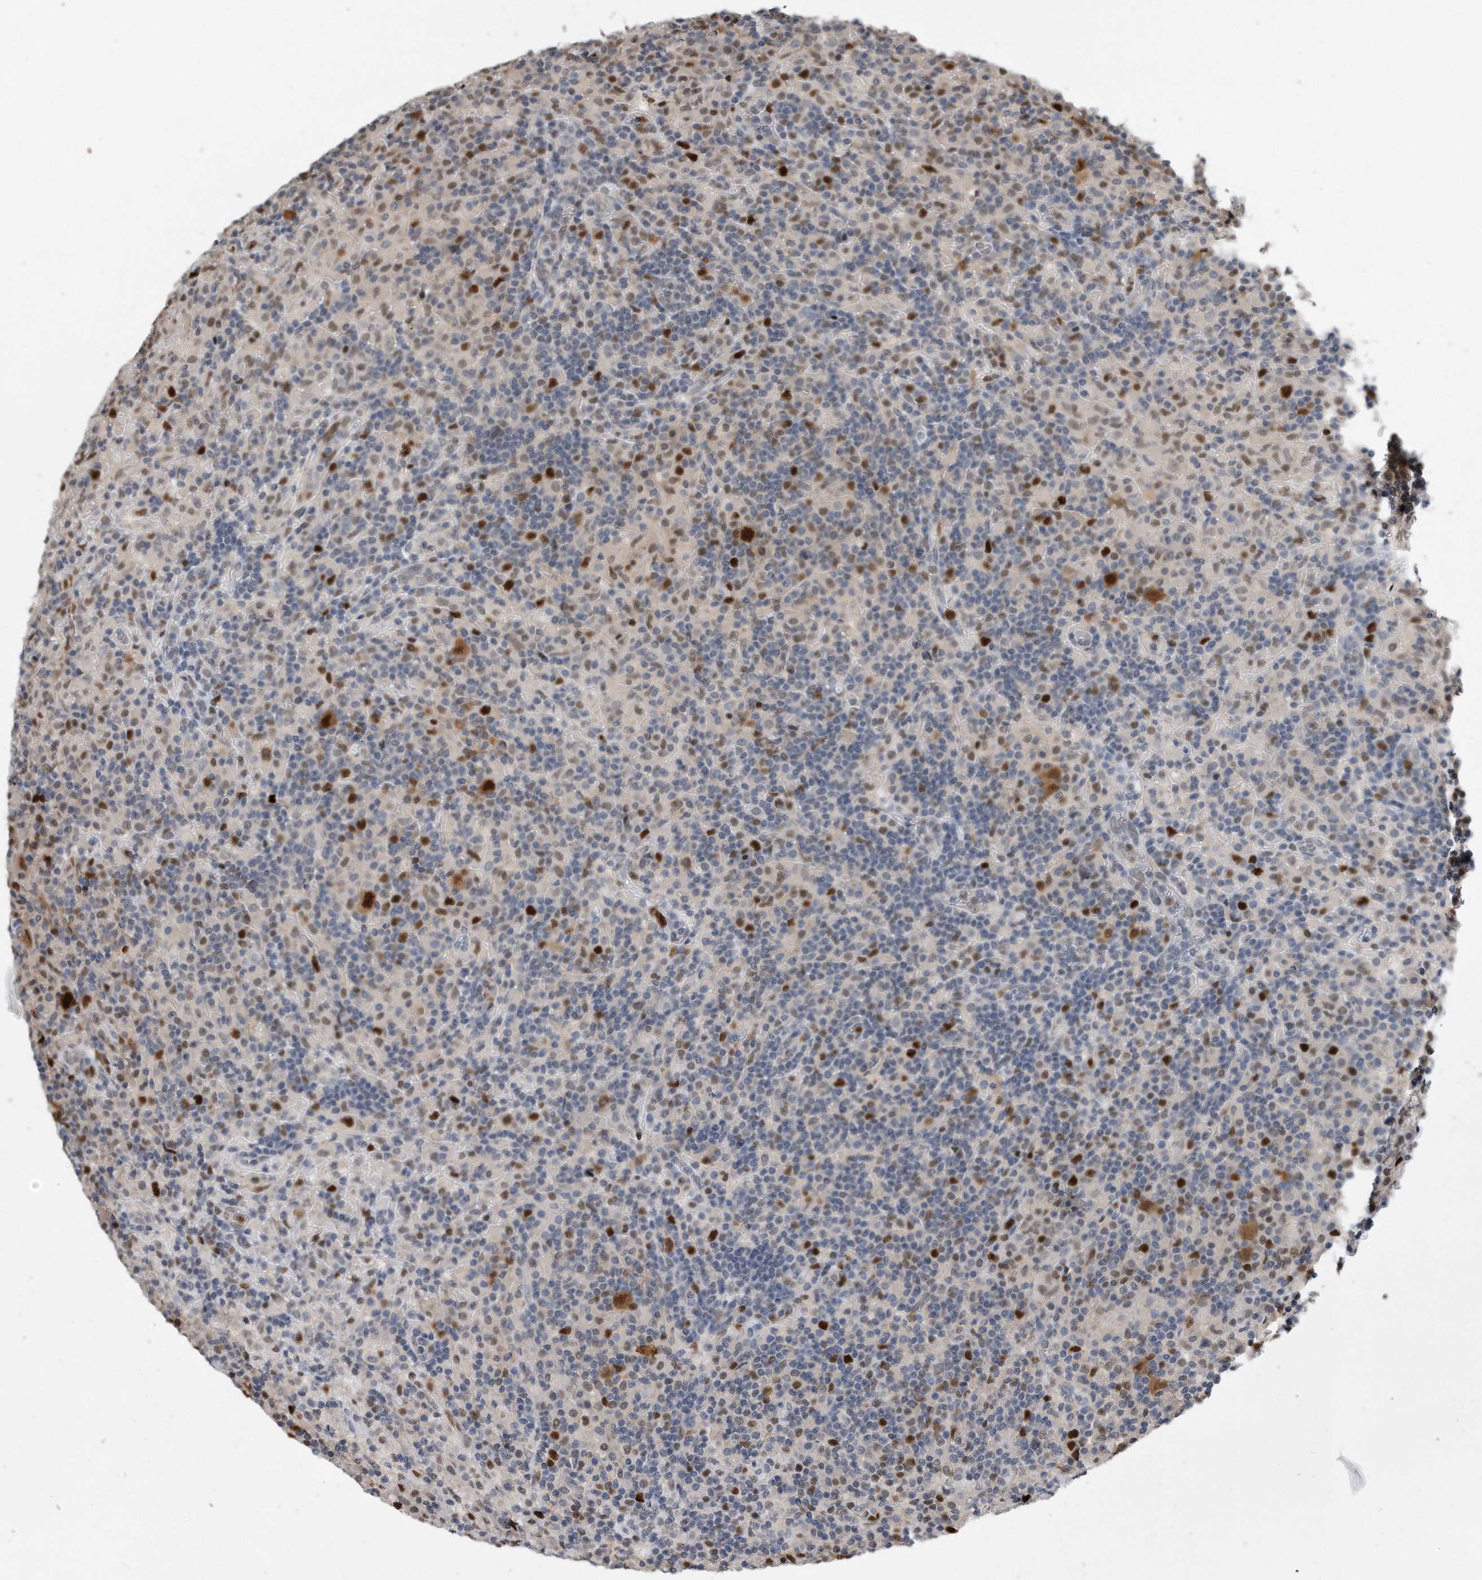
{"staining": {"intensity": "strong", "quantity": ">75%", "location": "nuclear"}, "tissue": "lymphoma", "cell_type": "Tumor cells", "image_type": "cancer", "snomed": [{"axis": "morphology", "description": "Hodgkin's disease, NOS"}, {"axis": "topography", "description": "Lymph node"}], "caption": "Protein staining of lymphoma tissue demonstrates strong nuclear staining in about >75% of tumor cells.", "gene": "PCNA", "patient": {"sex": "male", "age": 70}}